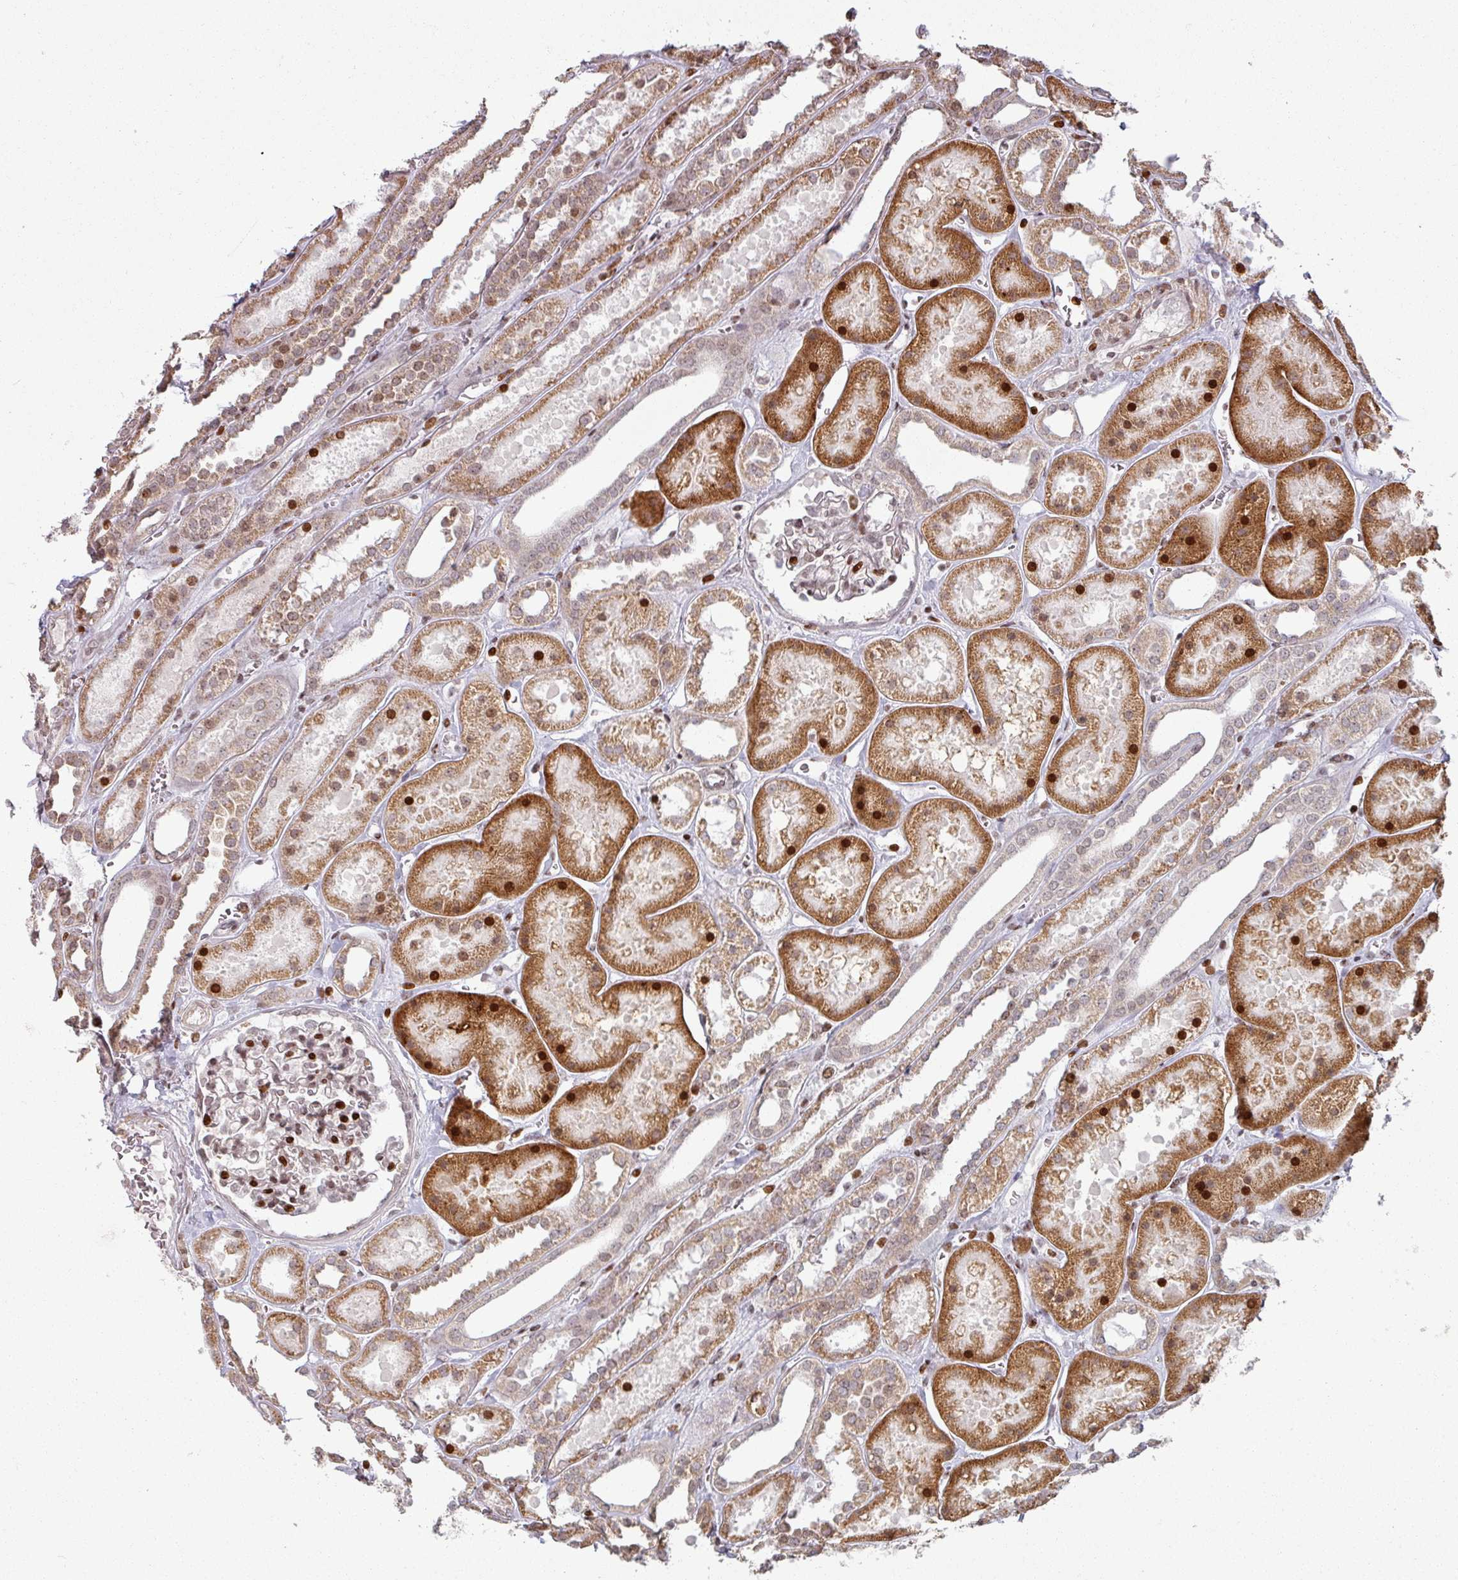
{"staining": {"intensity": "strong", "quantity": "25%-75%", "location": "nuclear"}, "tissue": "kidney", "cell_type": "Cells in glomeruli", "image_type": "normal", "snomed": [{"axis": "morphology", "description": "Normal tissue, NOS"}, {"axis": "topography", "description": "Kidney"}], "caption": "A brown stain labels strong nuclear expression of a protein in cells in glomeruli of normal human kidney.", "gene": "NCOR1", "patient": {"sex": "female", "age": 41}}